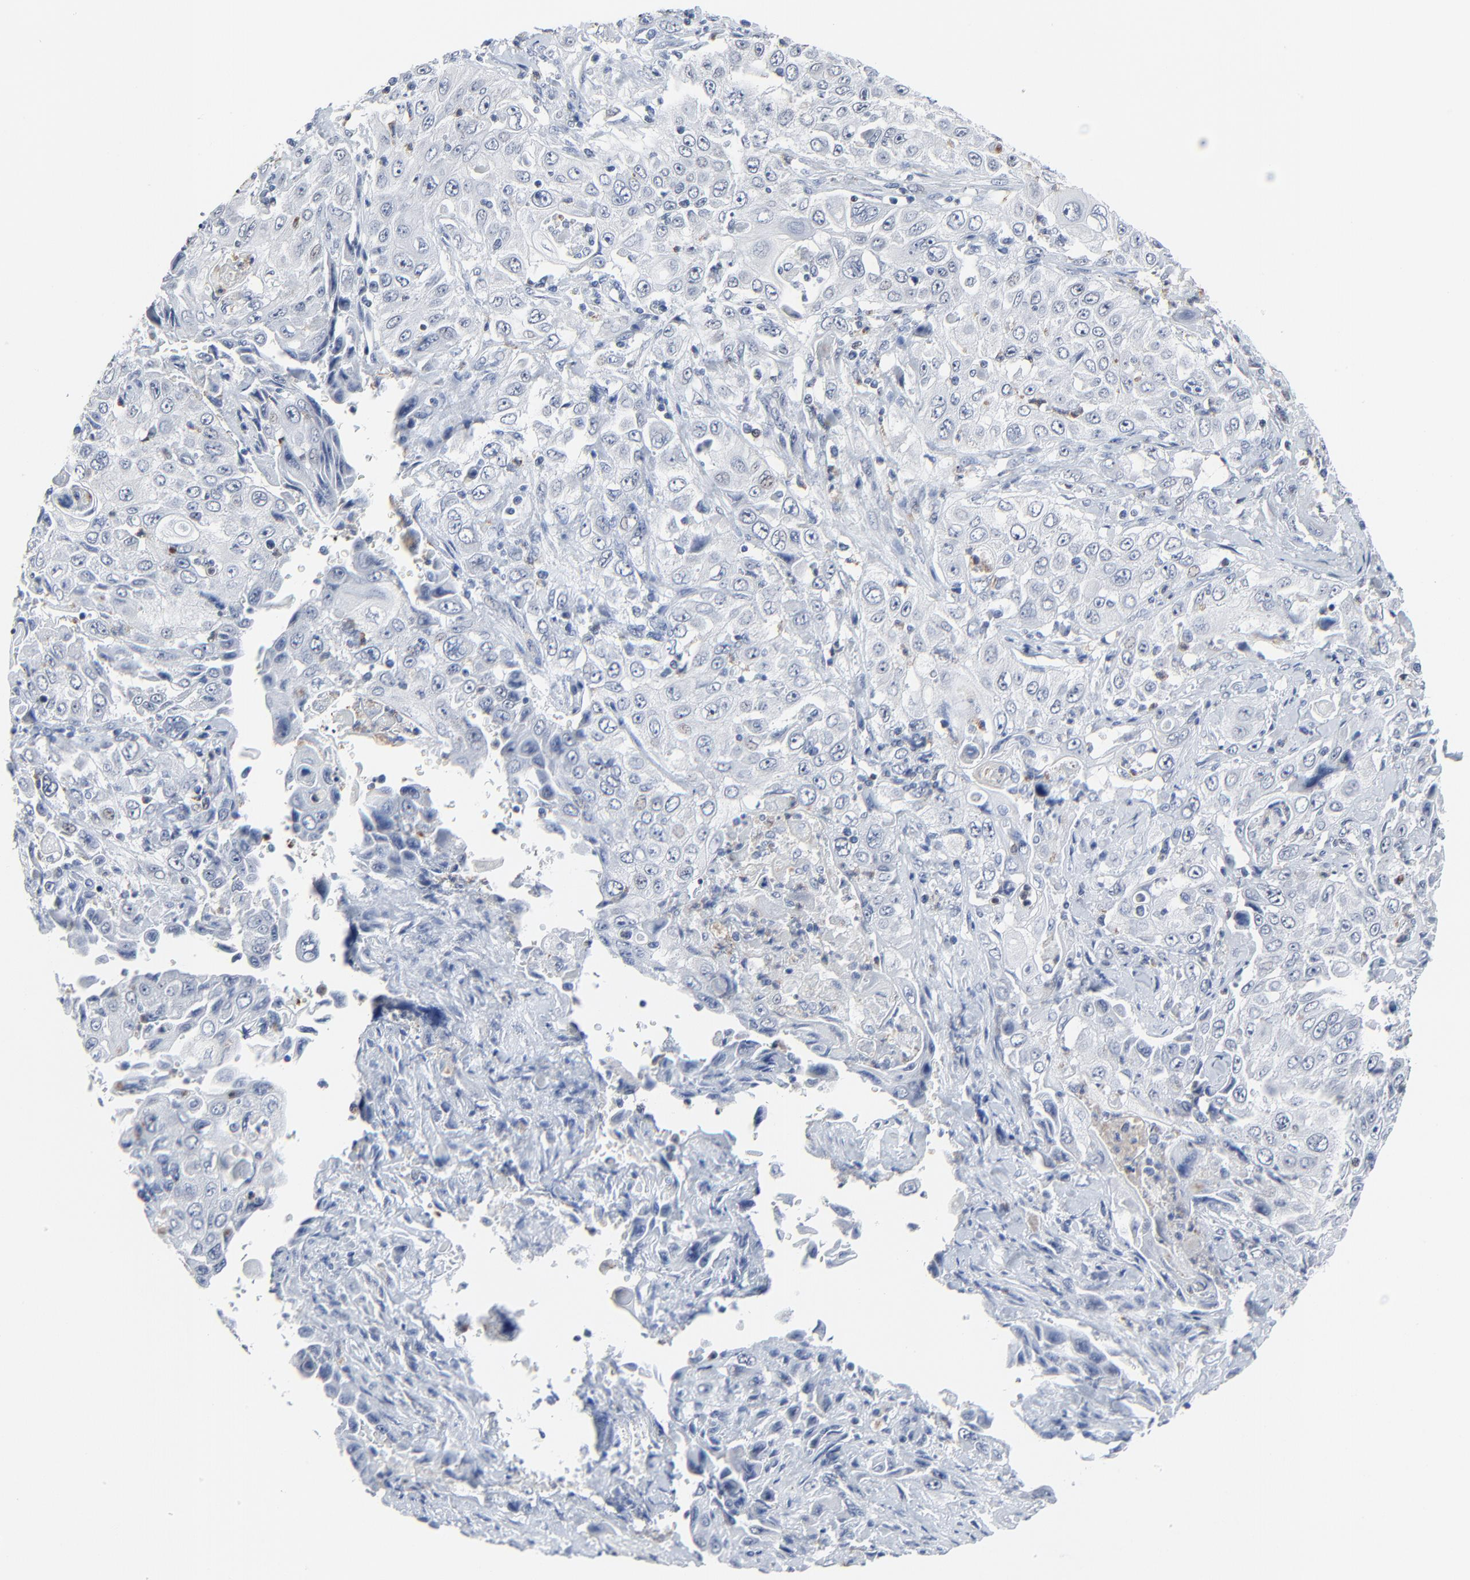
{"staining": {"intensity": "negative", "quantity": "none", "location": "none"}, "tissue": "pancreatic cancer", "cell_type": "Tumor cells", "image_type": "cancer", "snomed": [{"axis": "morphology", "description": "Adenocarcinoma, NOS"}, {"axis": "topography", "description": "Pancreas"}], "caption": "This is an IHC photomicrograph of pancreatic cancer. There is no expression in tumor cells.", "gene": "BIRC3", "patient": {"sex": "male", "age": 70}}